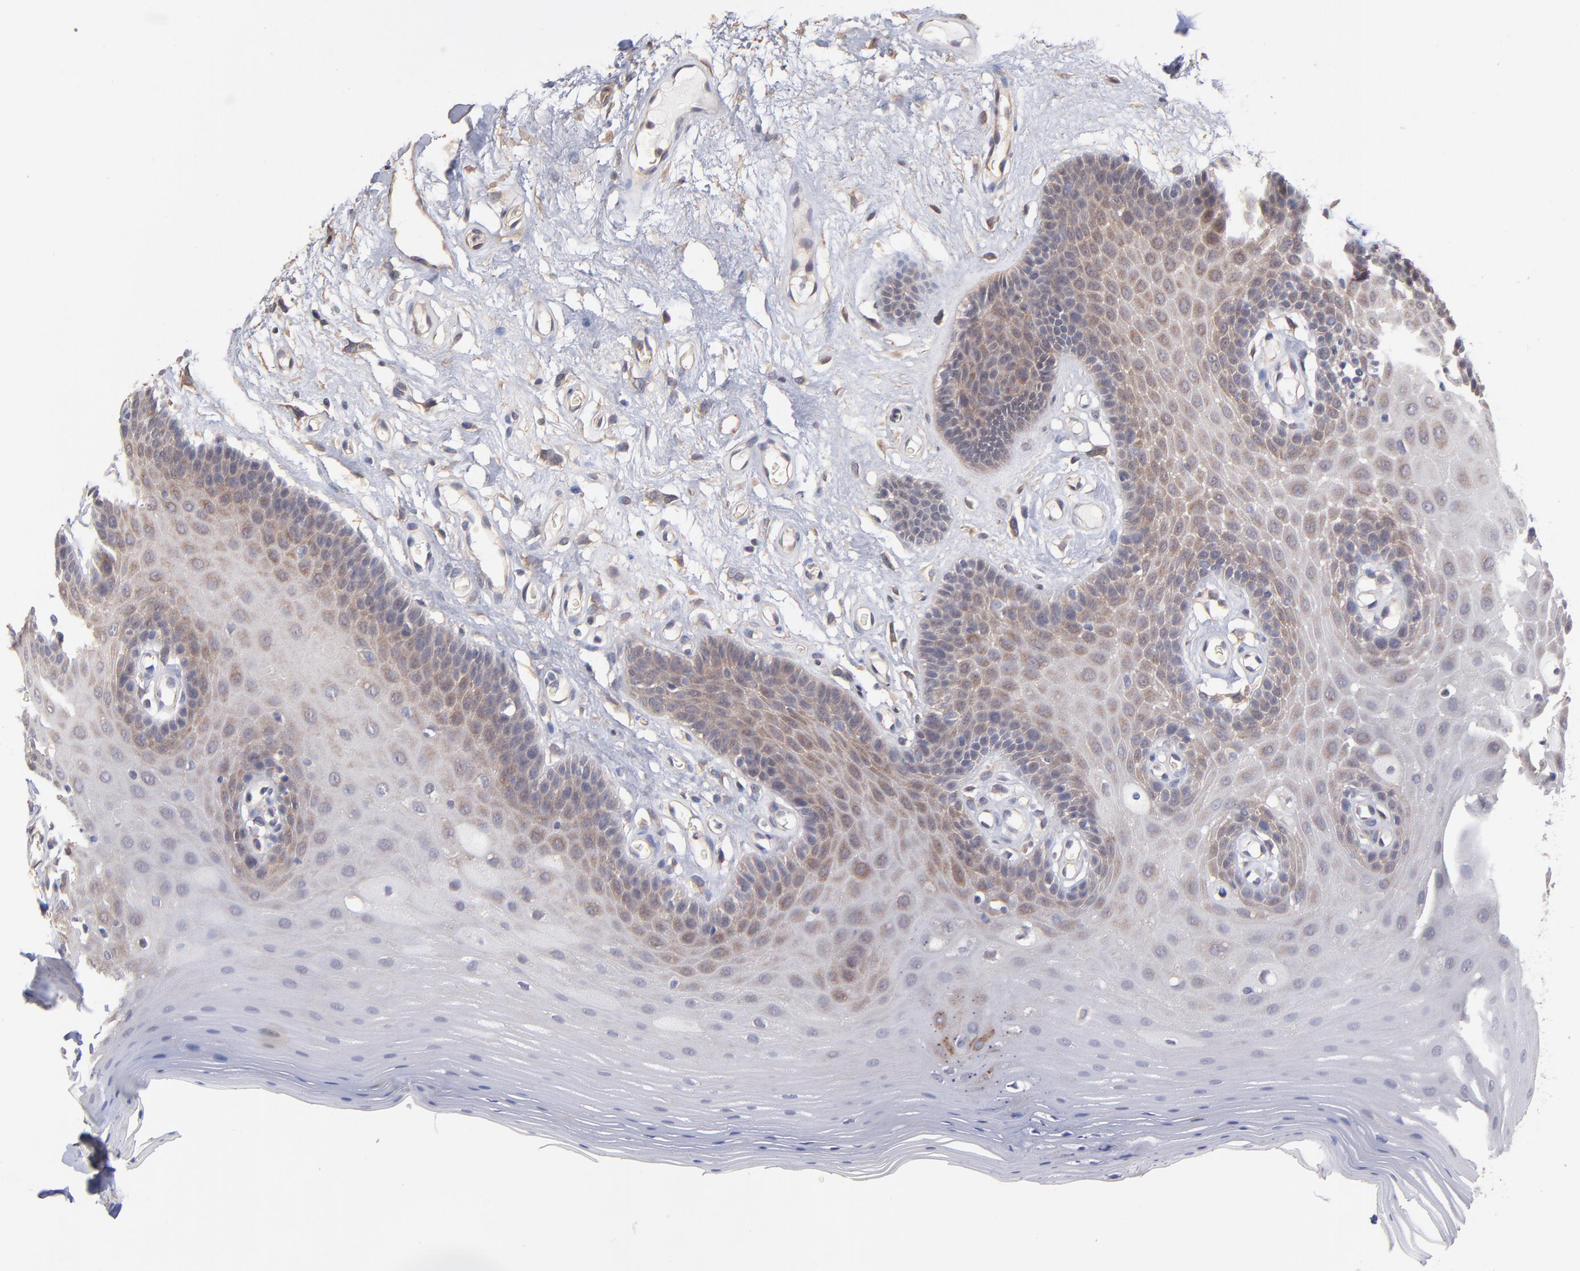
{"staining": {"intensity": "moderate", "quantity": "25%-75%", "location": "cytoplasmic/membranous"}, "tissue": "oral mucosa", "cell_type": "Squamous epithelial cells", "image_type": "normal", "snomed": [{"axis": "morphology", "description": "Normal tissue, NOS"}, {"axis": "morphology", "description": "Squamous cell carcinoma, NOS"}, {"axis": "topography", "description": "Skeletal muscle"}, {"axis": "topography", "description": "Oral tissue"}, {"axis": "topography", "description": "Head-Neck"}], "caption": "A histopathology image showing moderate cytoplasmic/membranous expression in approximately 25%-75% of squamous epithelial cells in benign oral mucosa, as visualized by brown immunohistochemical staining.", "gene": "STAP2", "patient": {"sex": "male", "age": 71}}